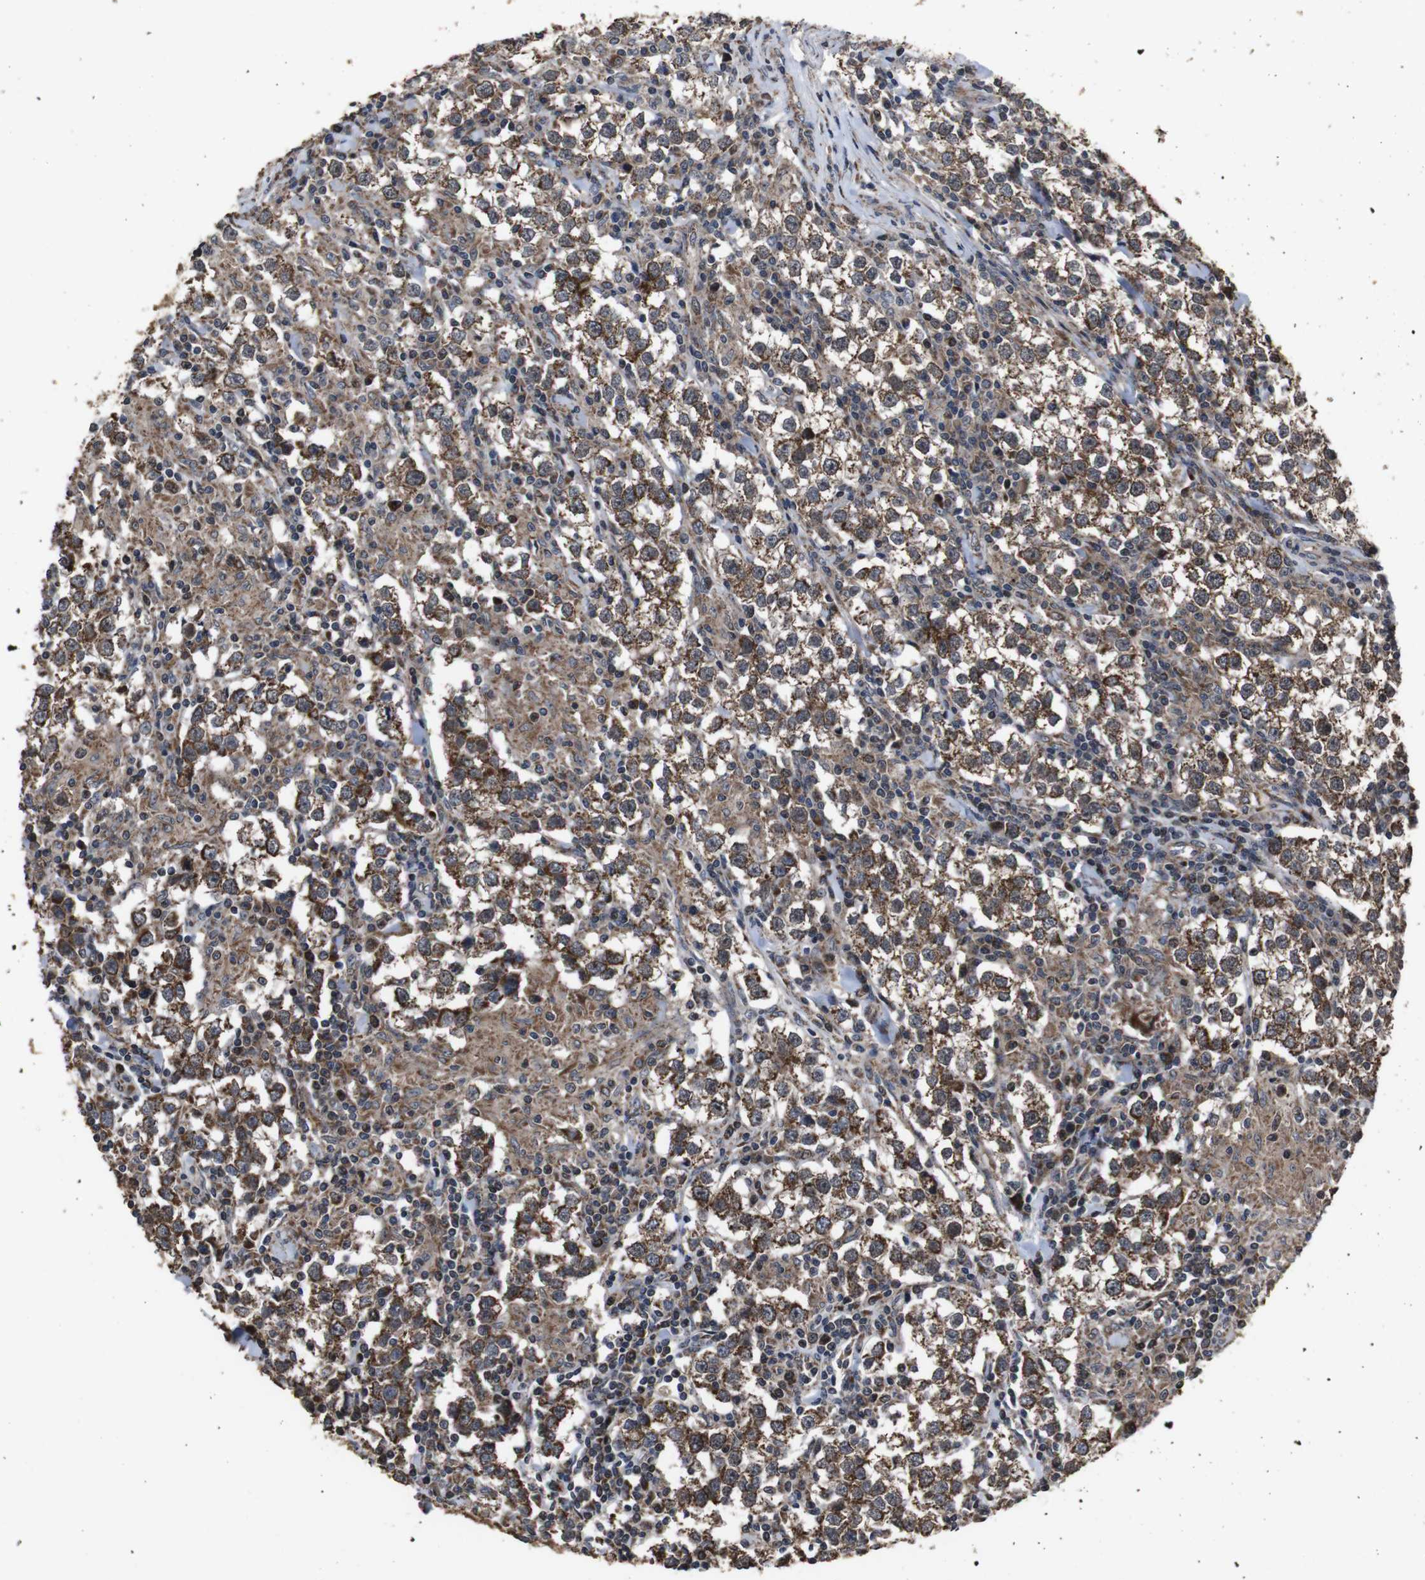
{"staining": {"intensity": "moderate", "quantity": ">75%", "location": "cytoplasmic/membranous,nuclear"}, "tissue": "testis cancer", "cell_type": "Tumor cells", "image_type": "cancer", "snomed": [{"axis": "morphology", "description": "Seminoma, NOS"}, {"axis": "morphology", "description": "Carcinoma, Embryonal, NOS"}, {"axis": "topography", "description": "Testis"}], "caption": "Immunohistochemical staining of testis cancer exhibits moderate cytoplasmic/membranous and nuclear protein positivity in approximately >75% of tumor cells.", "gene": "SNN", "patient": {"sex": "male", "age": 36}}